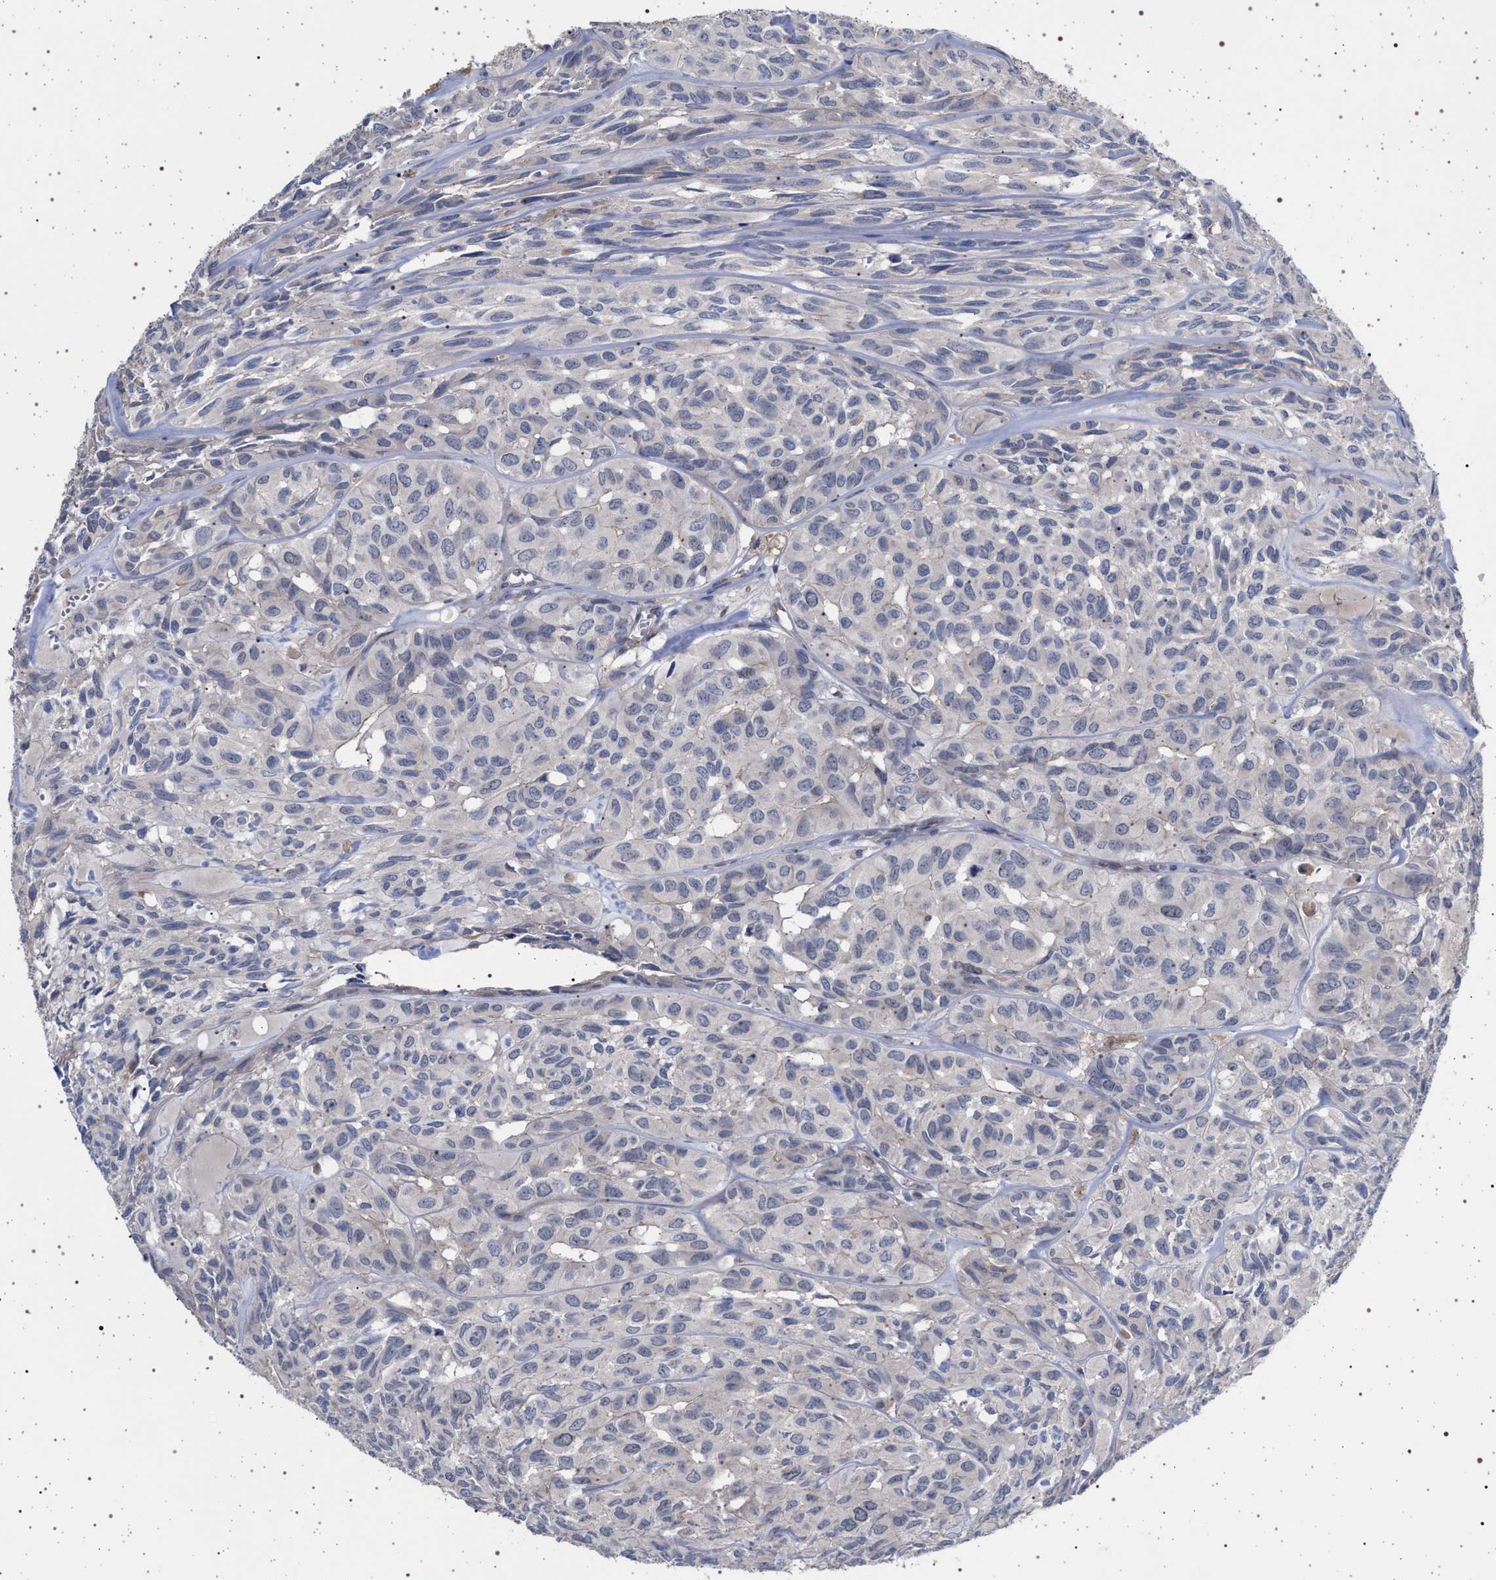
{"staining": {"intensity": "negative", "quantity": "none", "location": "none"}, "tissue": "head and neck cancer", "cell_type": "Tumor cells", "image_type": "cancer", "snomed": [{"axis": "morphology", "description": "Adenocarcinoma, NOS"}, {"axis": "topography", "description": "Salivary gland, NOS"}, {"axis": "topography", "description": "Head-Neck"}], "caption": "DAB immunohistochemical staining of human adenocarcinoma (head and neck) shows no significant positivity in tumor cells.", "gene": "RBM48", "patient": {"sex": "female", "age": 76}}